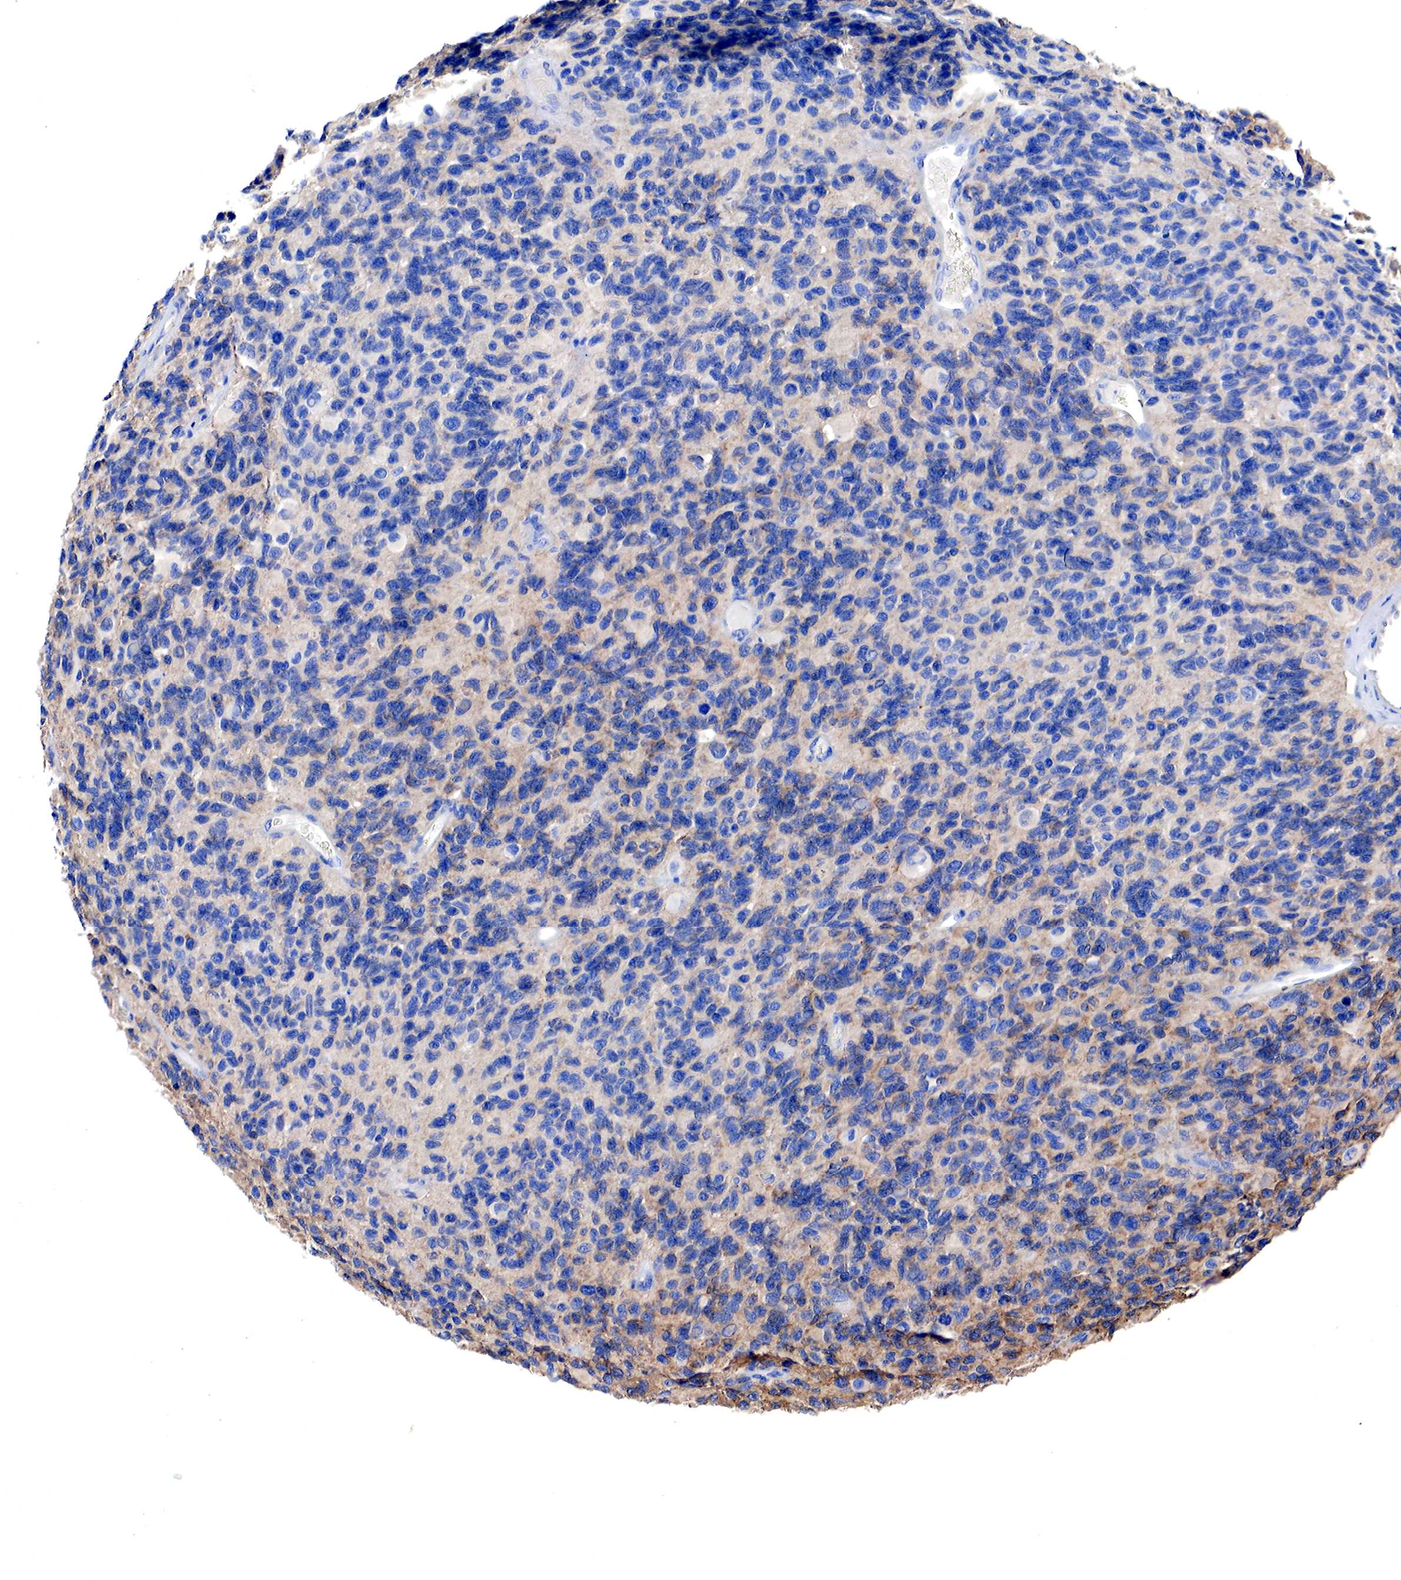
{"staining": {"intensity": "weak", "quantity": "<25%", "location": "cytoplasmic/membranous"}, "tissue": "glioma", "cell_type": "Tumor cells", "image_type": "cancer", "snomed": [{"axis": "morphology", "description": "Glioma, malignant, High grade"}, {"axis": "topography", "description": "Brain"}], "caption": "Image shows no significant protein positivity in tumor cells of glioma.", "gene": "RDX", "patient": {"sex": "male", "age": 77}}